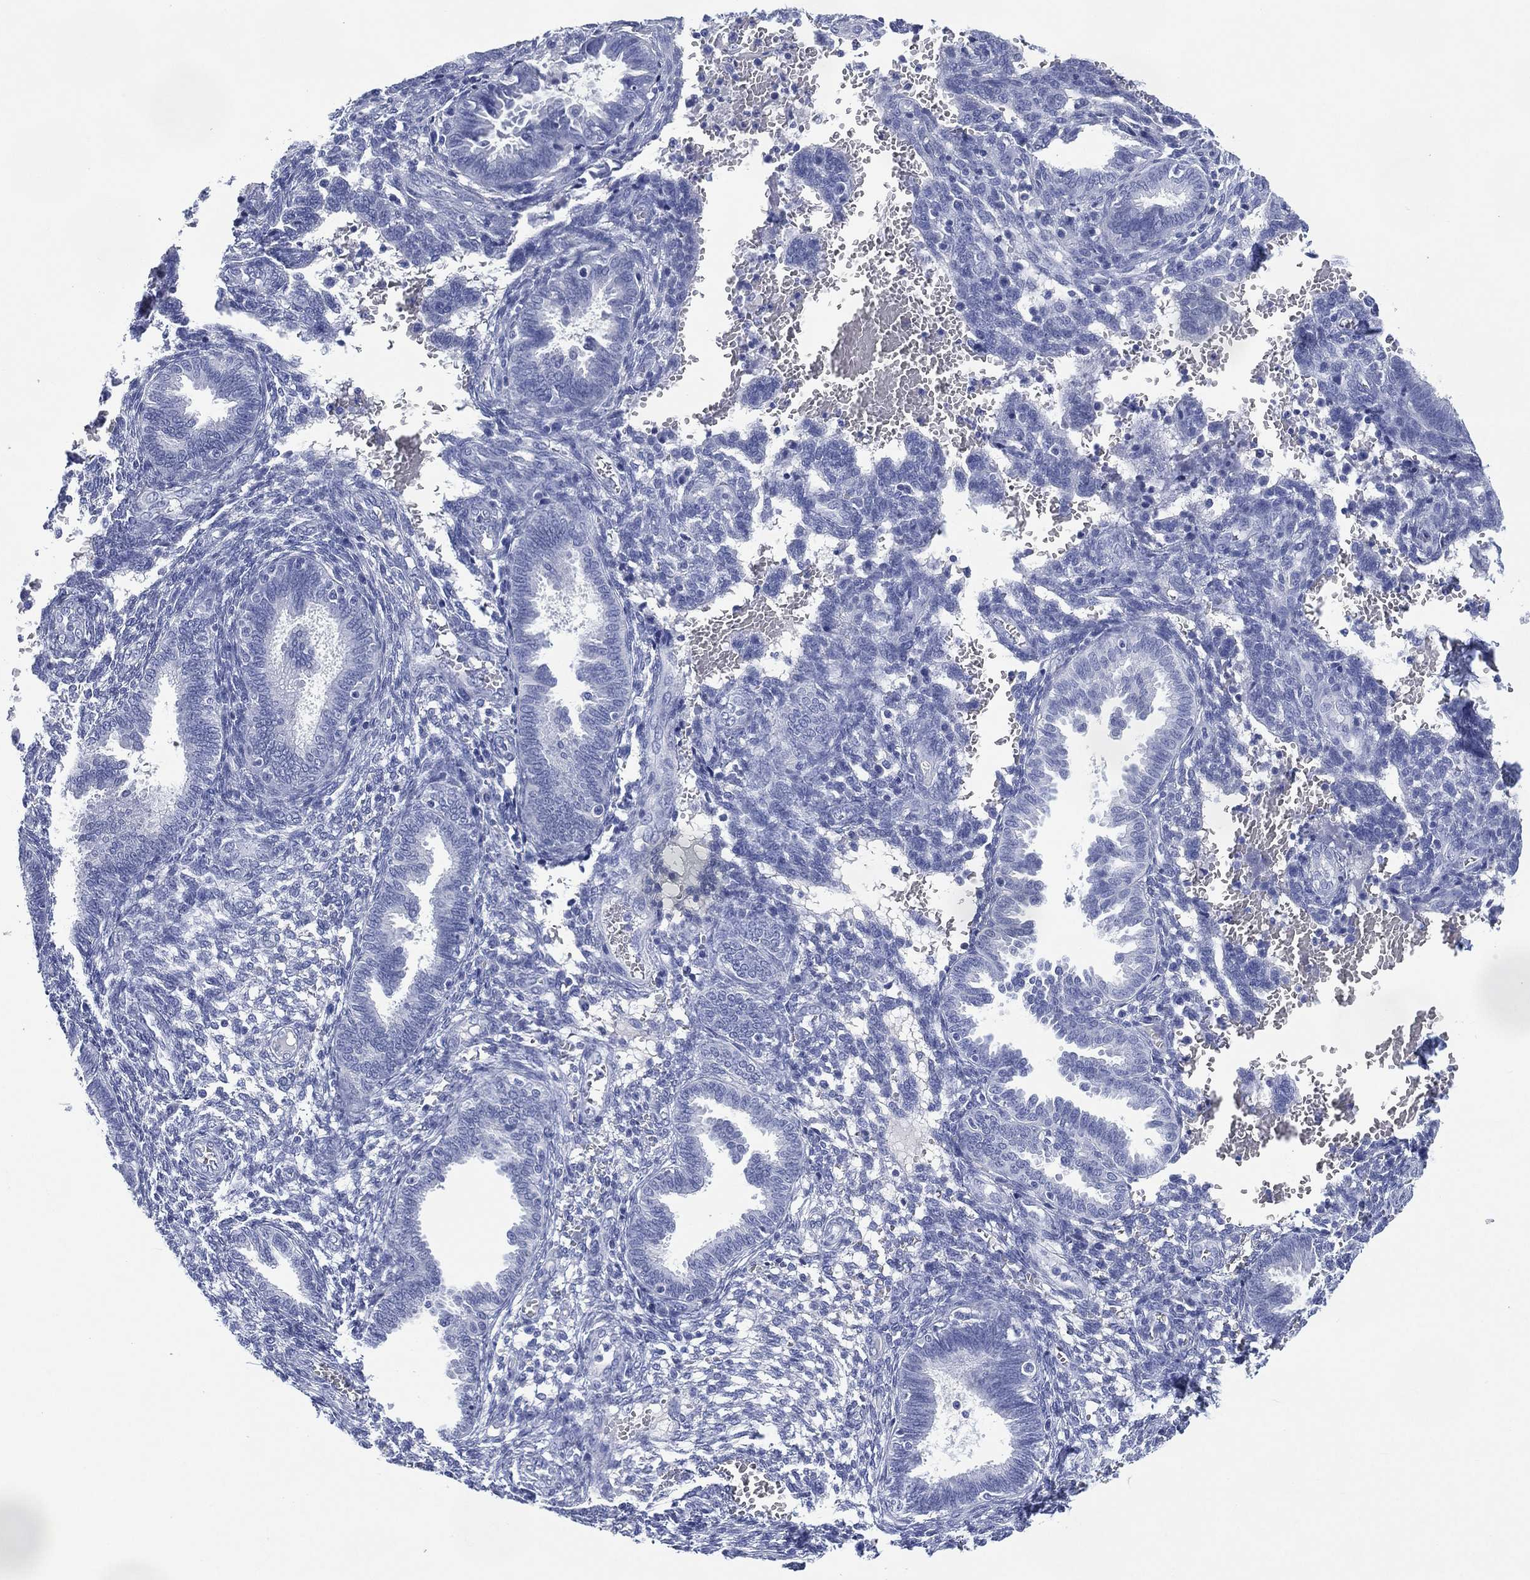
{"staining": {"intensity": "negative", "quantity": "none", "location": "none"}, "tissue": "endometrium", "cell_type": "Cells in endometrial stroma", "image_type": "normal", "snomed": [{"axis": "morphology", "description": "Normal tissue, NOS"}, {"axis": "topography", "description": "Endometrium"}], "caption": "Cells in endometrial stroma are negative for brown protein staining in unremarkable endometrium. (DAB immunohistochemistry (IHC) visualized using brightfield microscopy, high magnification).", "gene": "SIGLECL1", "patient": {"sex": "female", "age": 42}}